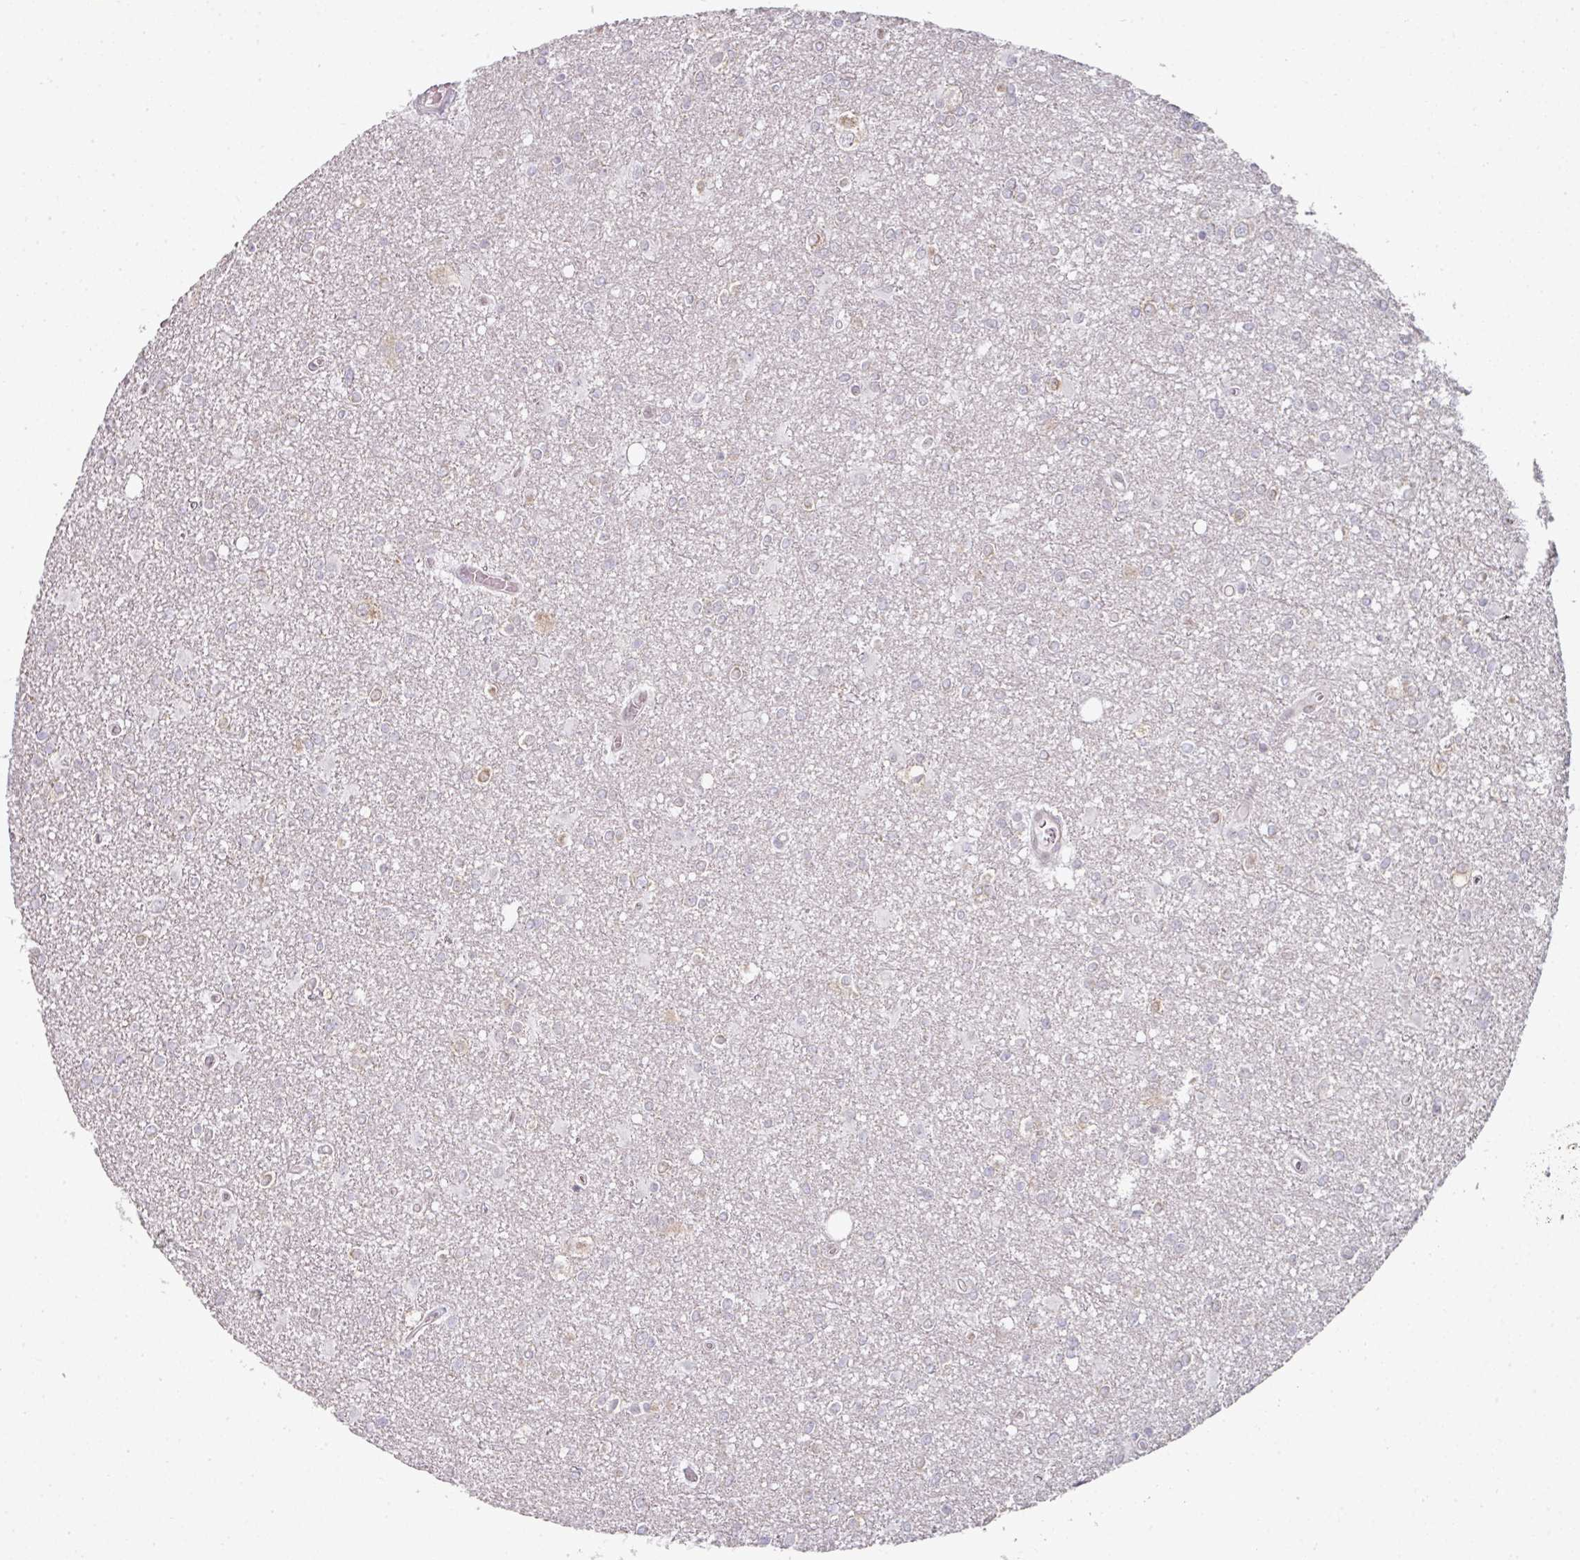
{"staining": {"intensity": "negative", "quantity": "none", "location": "none"}, "tissue": "glioma", "cell_type": "Tumor cells", "image_type": "cancer", "snomed": [{"axis": "morphology", "description": "Glioma, malignant, High grade"}, {"axis": "topography", "description": "Brain"}], "caption": "The photomicrograph displays no staining of tumor cells in malignant high-grade glioma.", "gene": "C19orf33", "patient": {"sex": "male", "age": 48}}